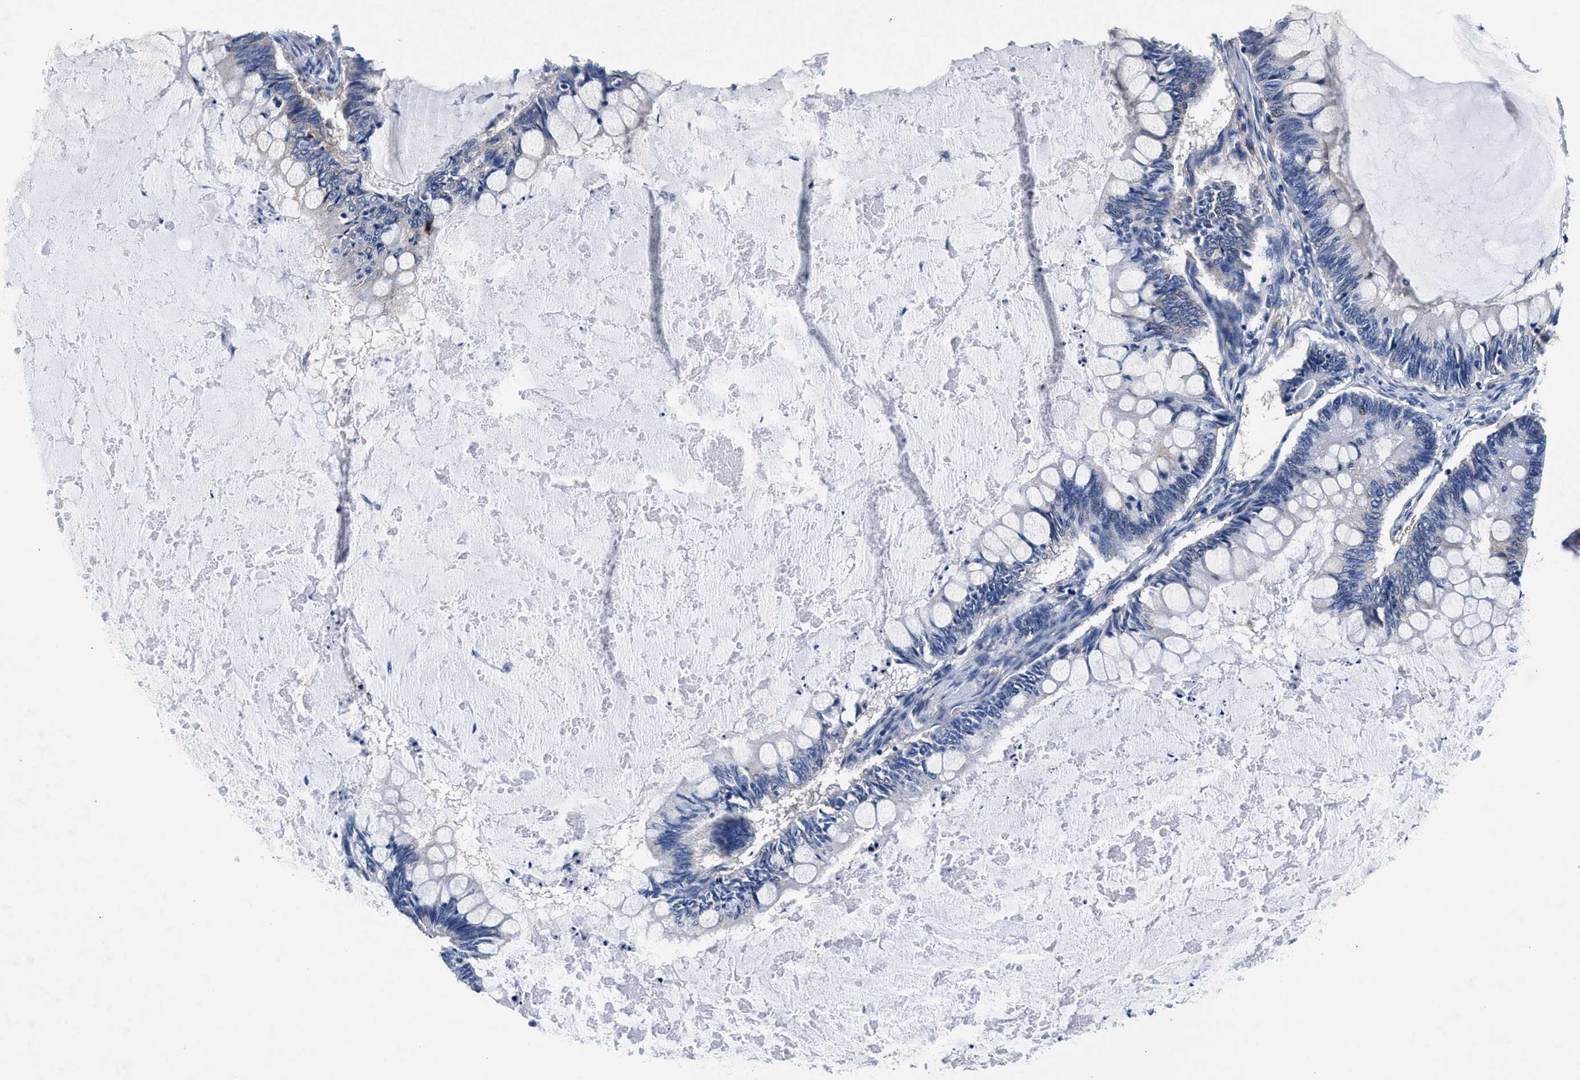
{"staining": {"intensity": "negative", "quantity": "none", "location": "none"}, "tissue": "ovarian cancer", "cell_type": "Tumor cells", "image_type": "cancer", "snomed": [{"axis": "morphology", "description": "Cystadenocarcinoma, mucinous, NOS"}, {"axis": "topography", "description": "Ovary"}], "caption": "Image shows no protein expression in tumor cells of ovarian mucinous cystadenocarcinoma tissue. The staining was performed using DAB to visualize the protein expression in brown, while the nuclei were stained in blue with hematoxylin (Magnification: 20x).", "gene": "SLC8A1", "patient": {"sex": "female", "age": 61}}